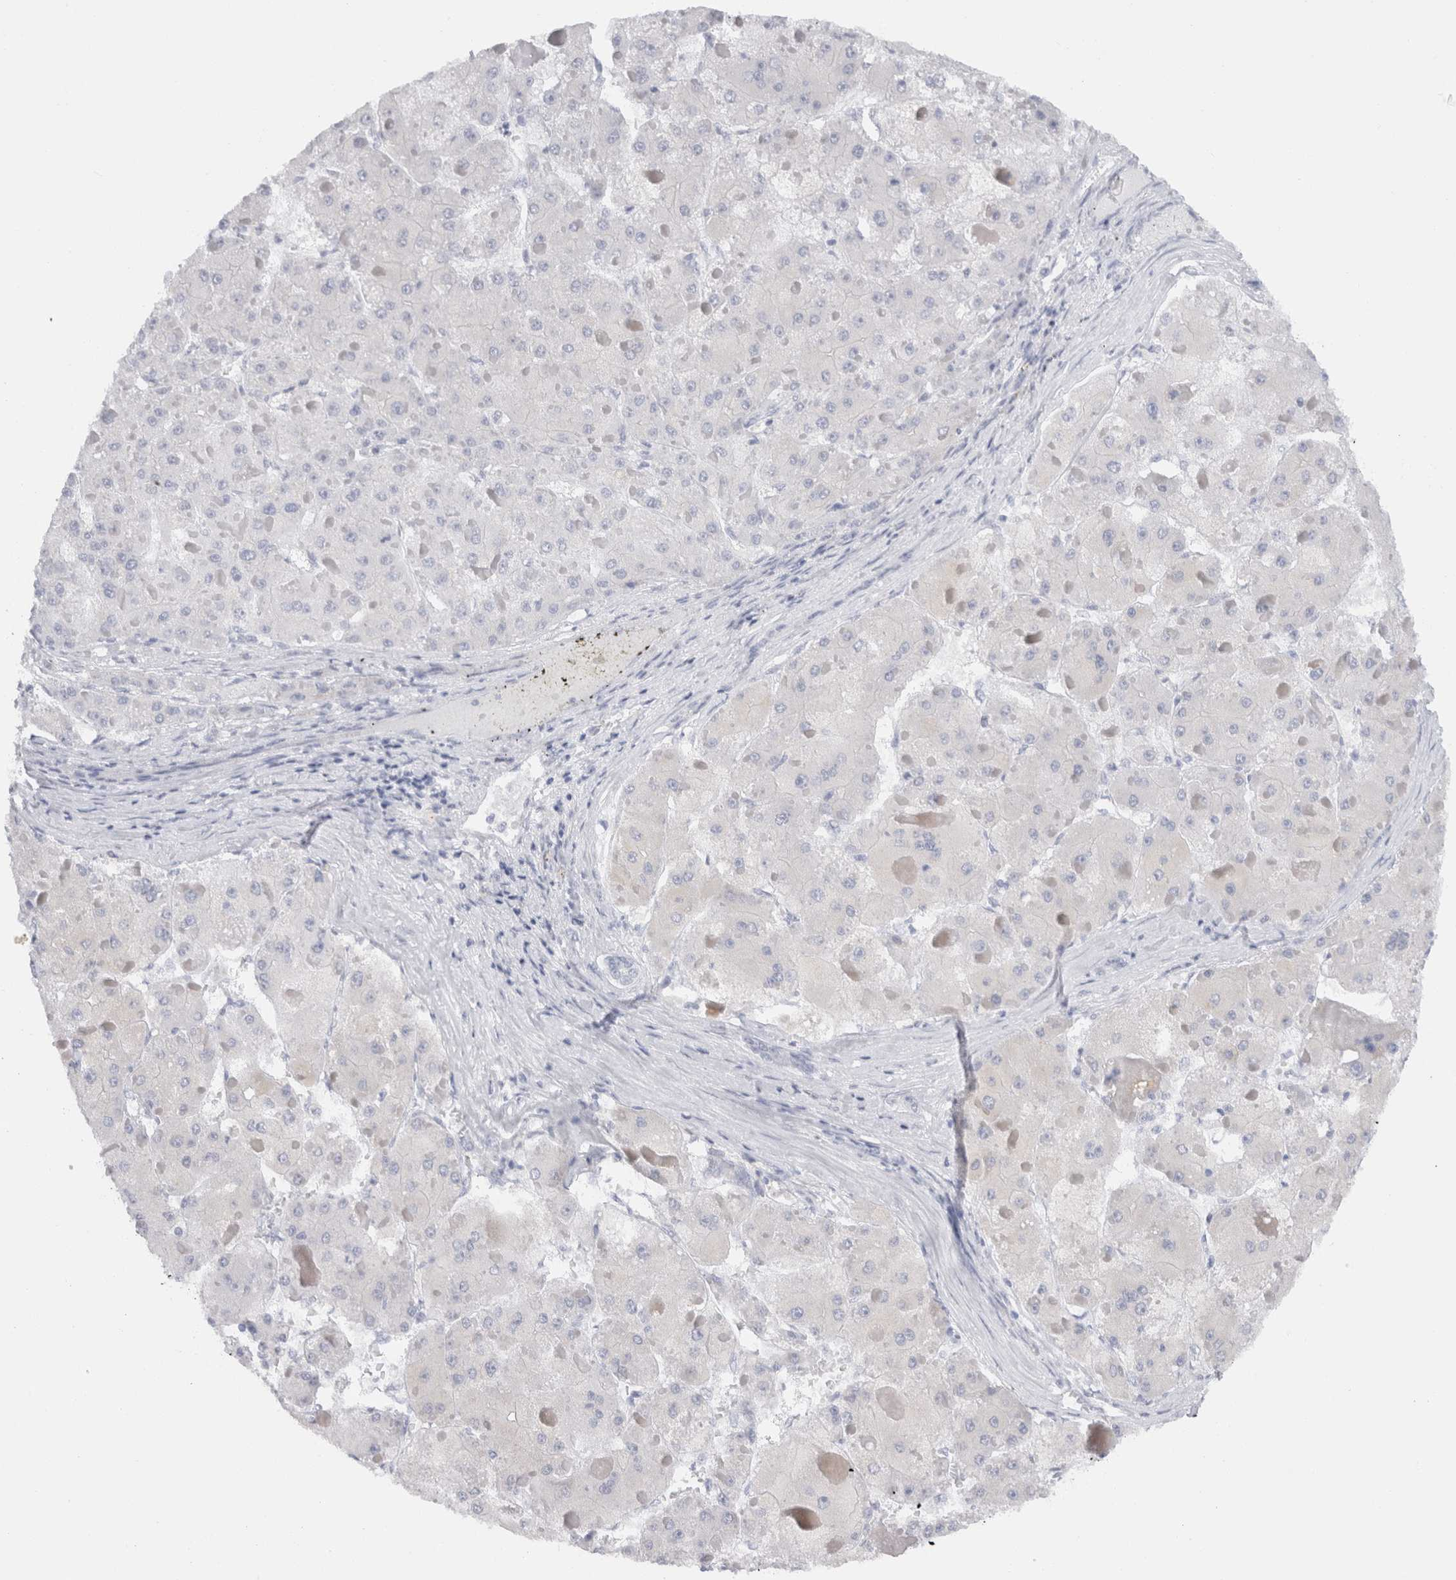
{"staining": {"intensity": "negative", "quantity": "none", "location": "none"}, "tissue": "liver cancer", "cell_type": "Tumor cells", "image_type": "cancer", "snomed": [{"axis": "morphology", "description": "Carcinoma, Hepatocellular, NOS"}, {"axis": "topography", "description": "Liver"}], "caption": "Protein analysis of liver cancer (hepatocellular carcinoma) exhibits no significant positivity in tumor cells. (Brightfield microscopy of DAB IHC at high magnification).", "gene": "C9orf50", "patient": {"sex": "female", "age": 73}}